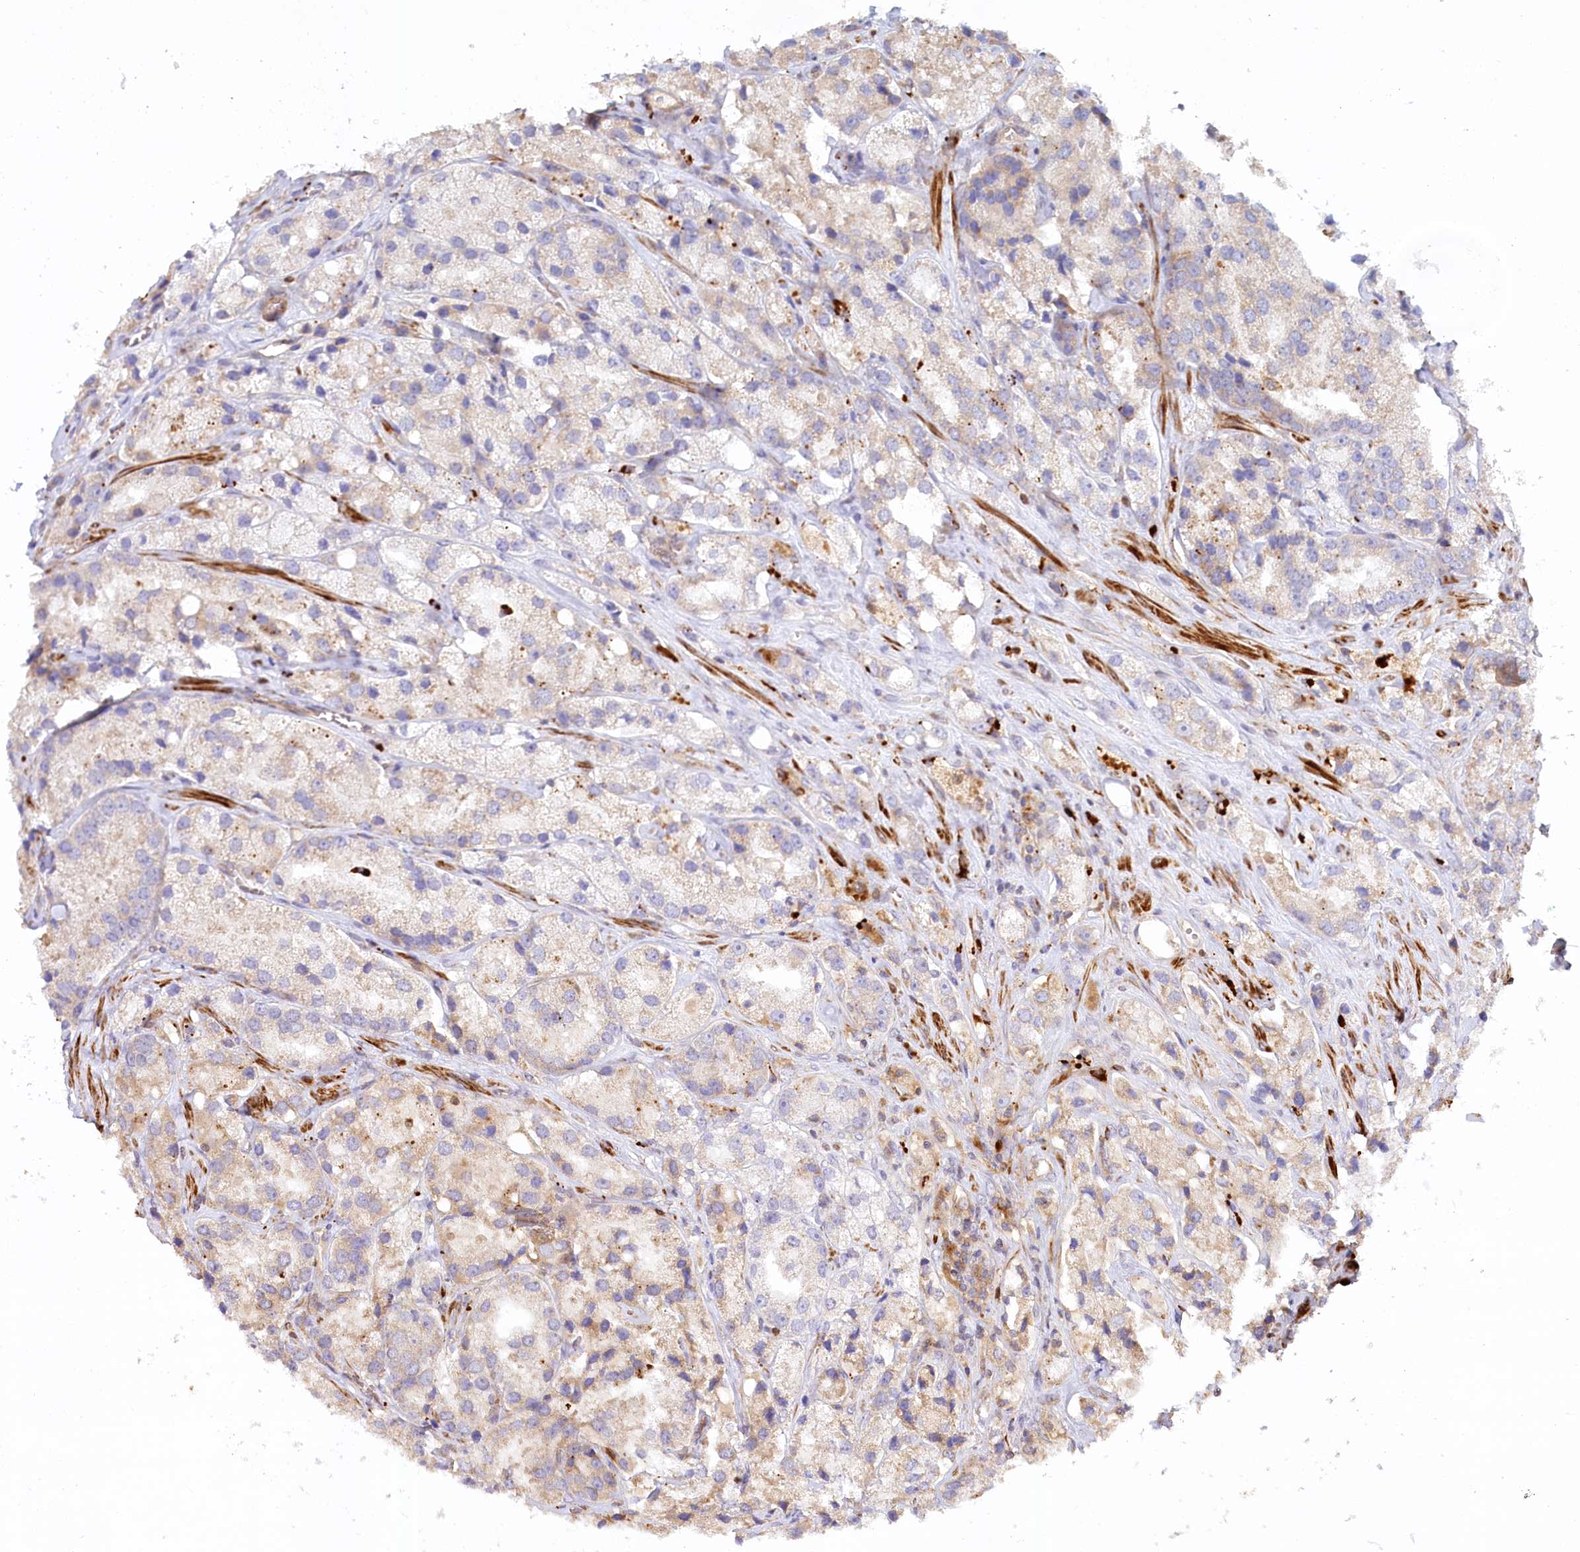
{"staining": {"intensity": "weak", "quantity": "25%-75%", "location": "cytoplasmic/membranous"}, "tissue": "prostate cancer", "cell_type": "Tumor cells", "image_type": "cancer", "snomed": [{"axis": "morphology", "description": "Adenocarcinoma, High grade"}, {"axis": "topography", "description": "Prostate"}], "caption": "A high-resolution micrograph shows immunohistochemistry (IHC) staining of prostate cancer, which shows weak cytoplasmic/membranous staining in approximately 25%-75% of tumor cells. Using DAB (brown) and hematoxylin (blue) stains, captured at high magnification using brightfield microscopy.", "gene": "GBE1", "patient": {"sex": "male", "age": 66}}